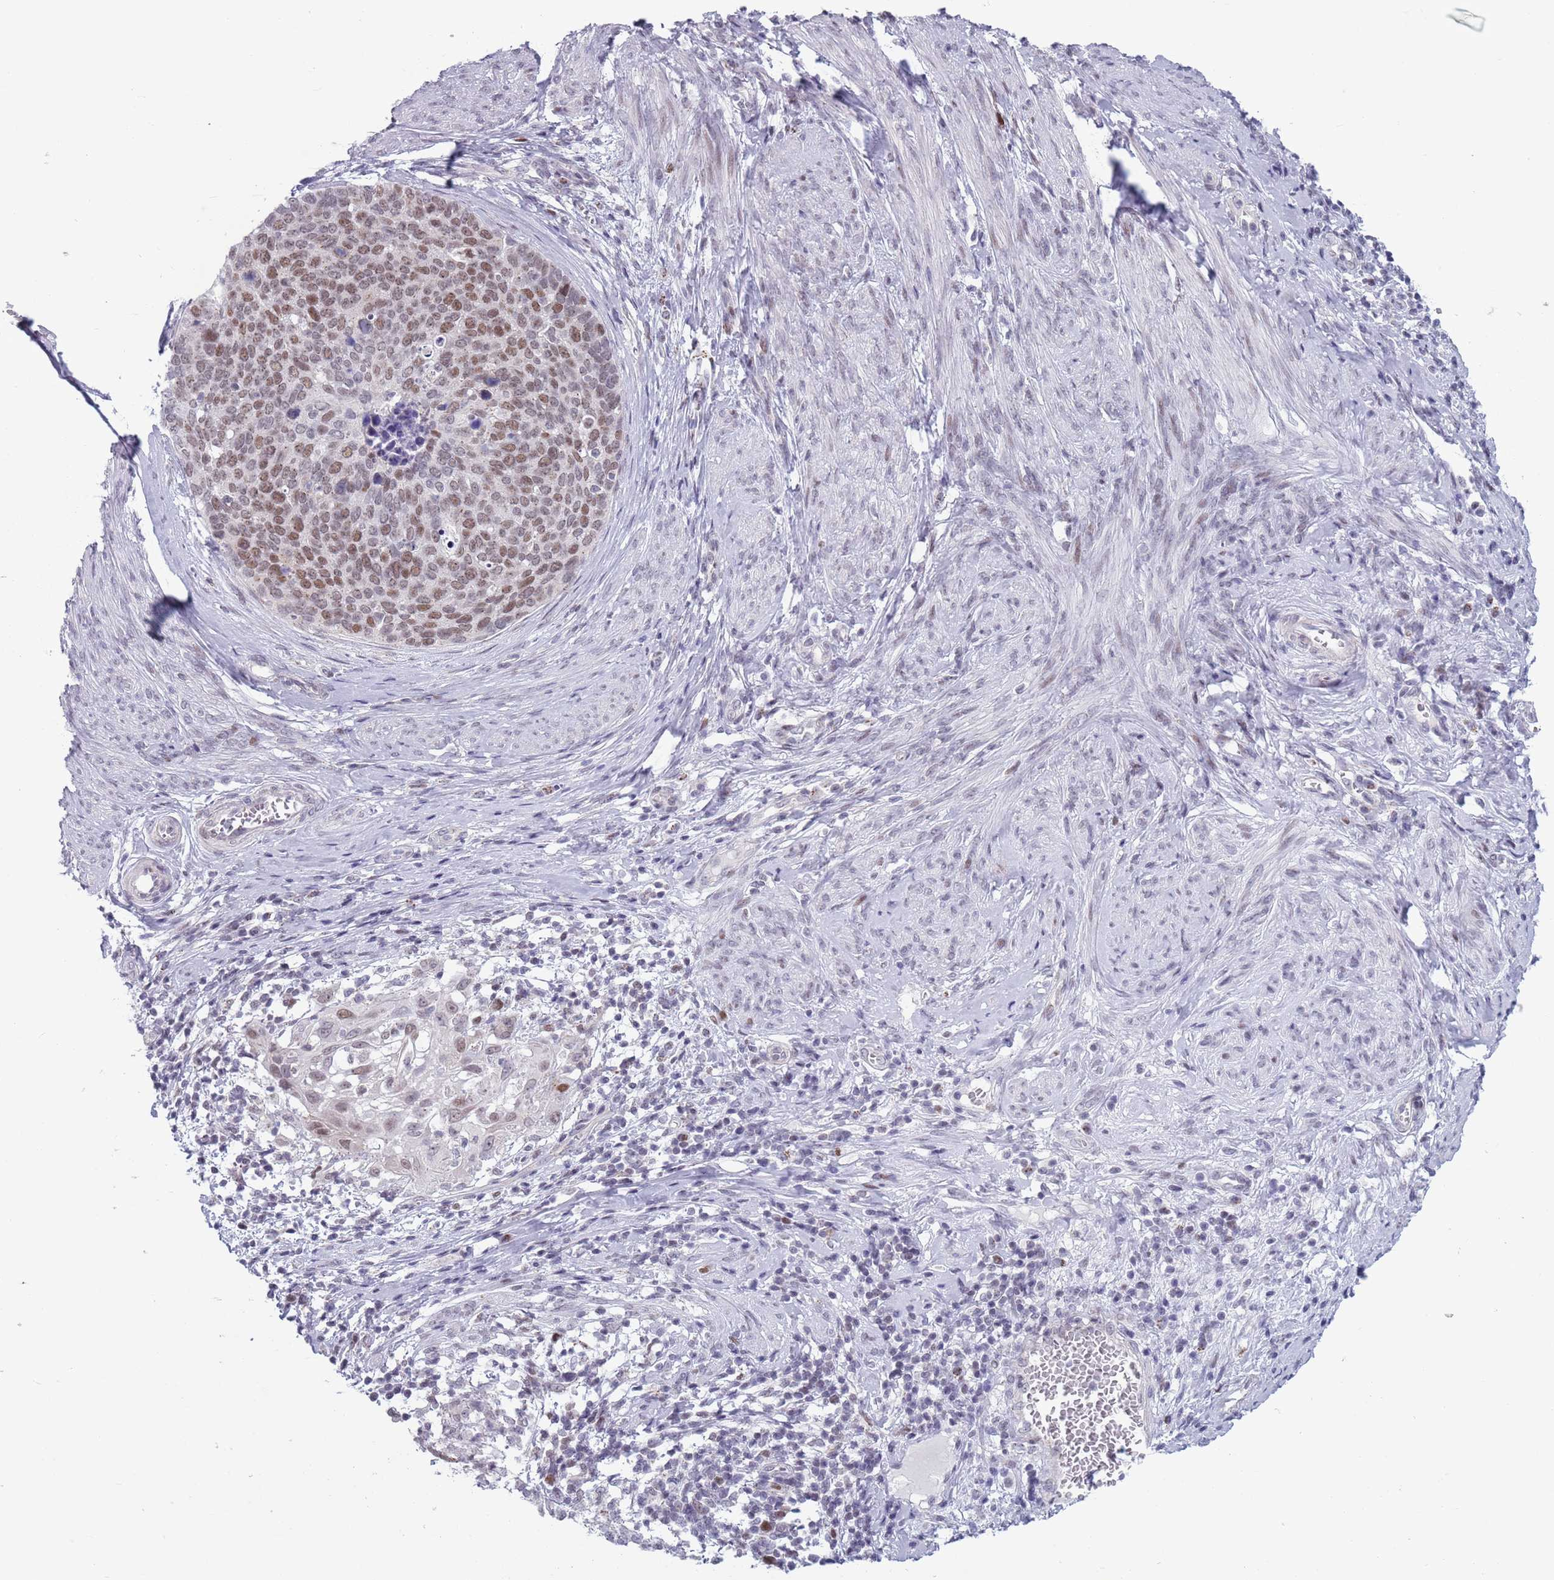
{"staining": {"intensity": "weak", "quantity": ">75%", "location": "nuclear"}, "tissue": "cervical cancer", "cell_type": "Tumor cells", "image_type": "cancer", "snomed": [{"axis": "morphology", "description": "Squamous cell carcinoma, NOS"}, {"axis": "topography", "description": "Cervix"}], "caption": "Cervical cancer stained with DAB IHC demonstrates low levels of weak nuclear staining in approximately >75% of tumor cells.", "gene": "ZKSCAN2", "patient": {"sex": "female", "age": 80}}